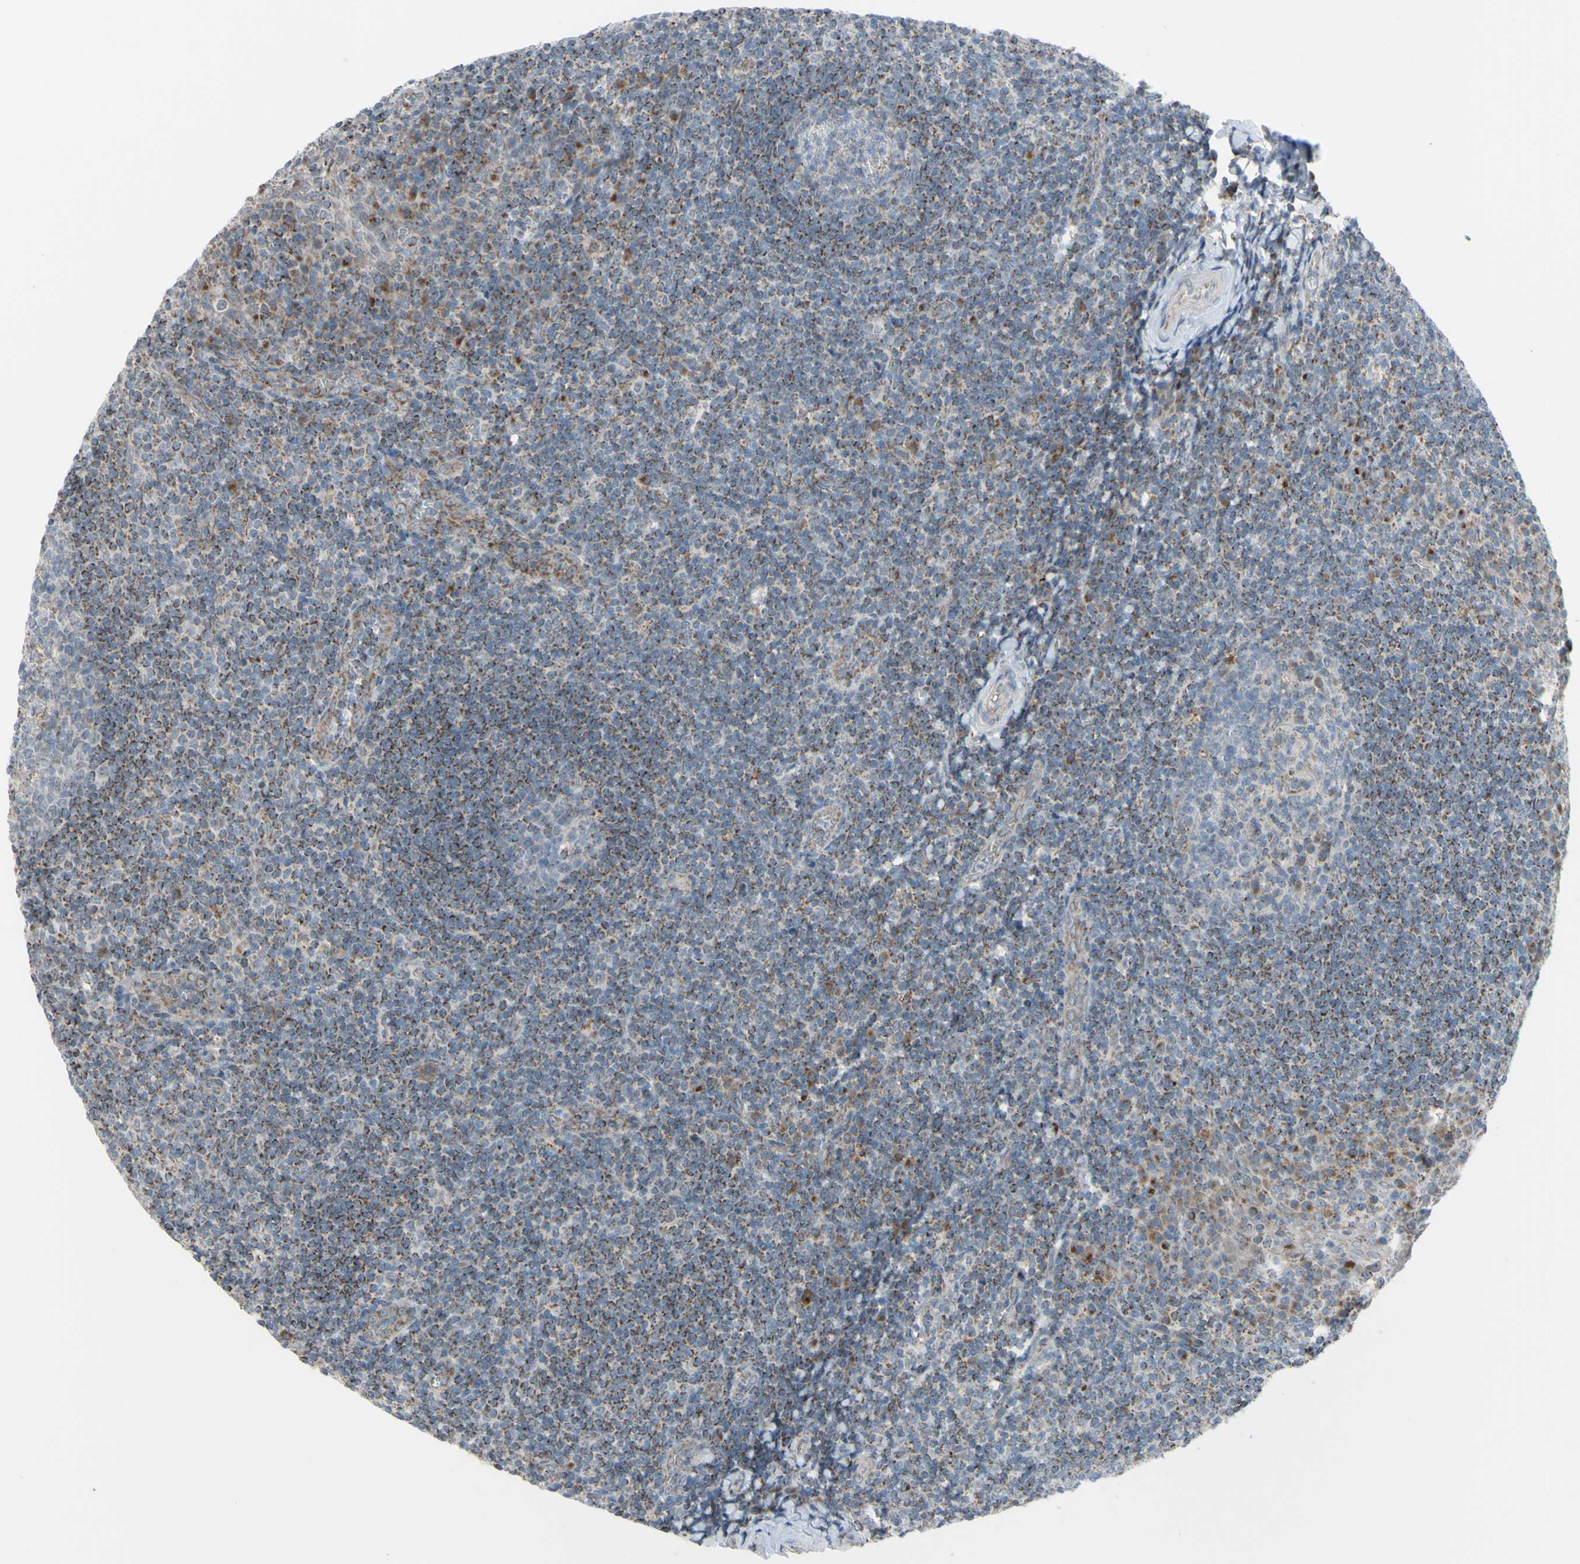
{"staining": {"intensity": "weak", "quantity": "25%-75%", "location": "cytoplasmic/membranous"}, "tissue": "tonsil", "cell_type": "Germinal center cells", "image_type": "normal", "snomed": [{"axis": "morphology", "description": "Normal tissue, NOS"}, {"axis": "topography", "description": "Tonsil"}], "caption": "Immunohistochemistry (IHC) (DAB) staining of benign tonsil reveals weak cytoplasmic/membranous protein positivity in about 25%-75% of germinal center cells. (DAB IHC, brown staining for protein, blue staining for nuclei).", "gene": "GLT8D1", "patient": {"sex": "male", "age": 31}}